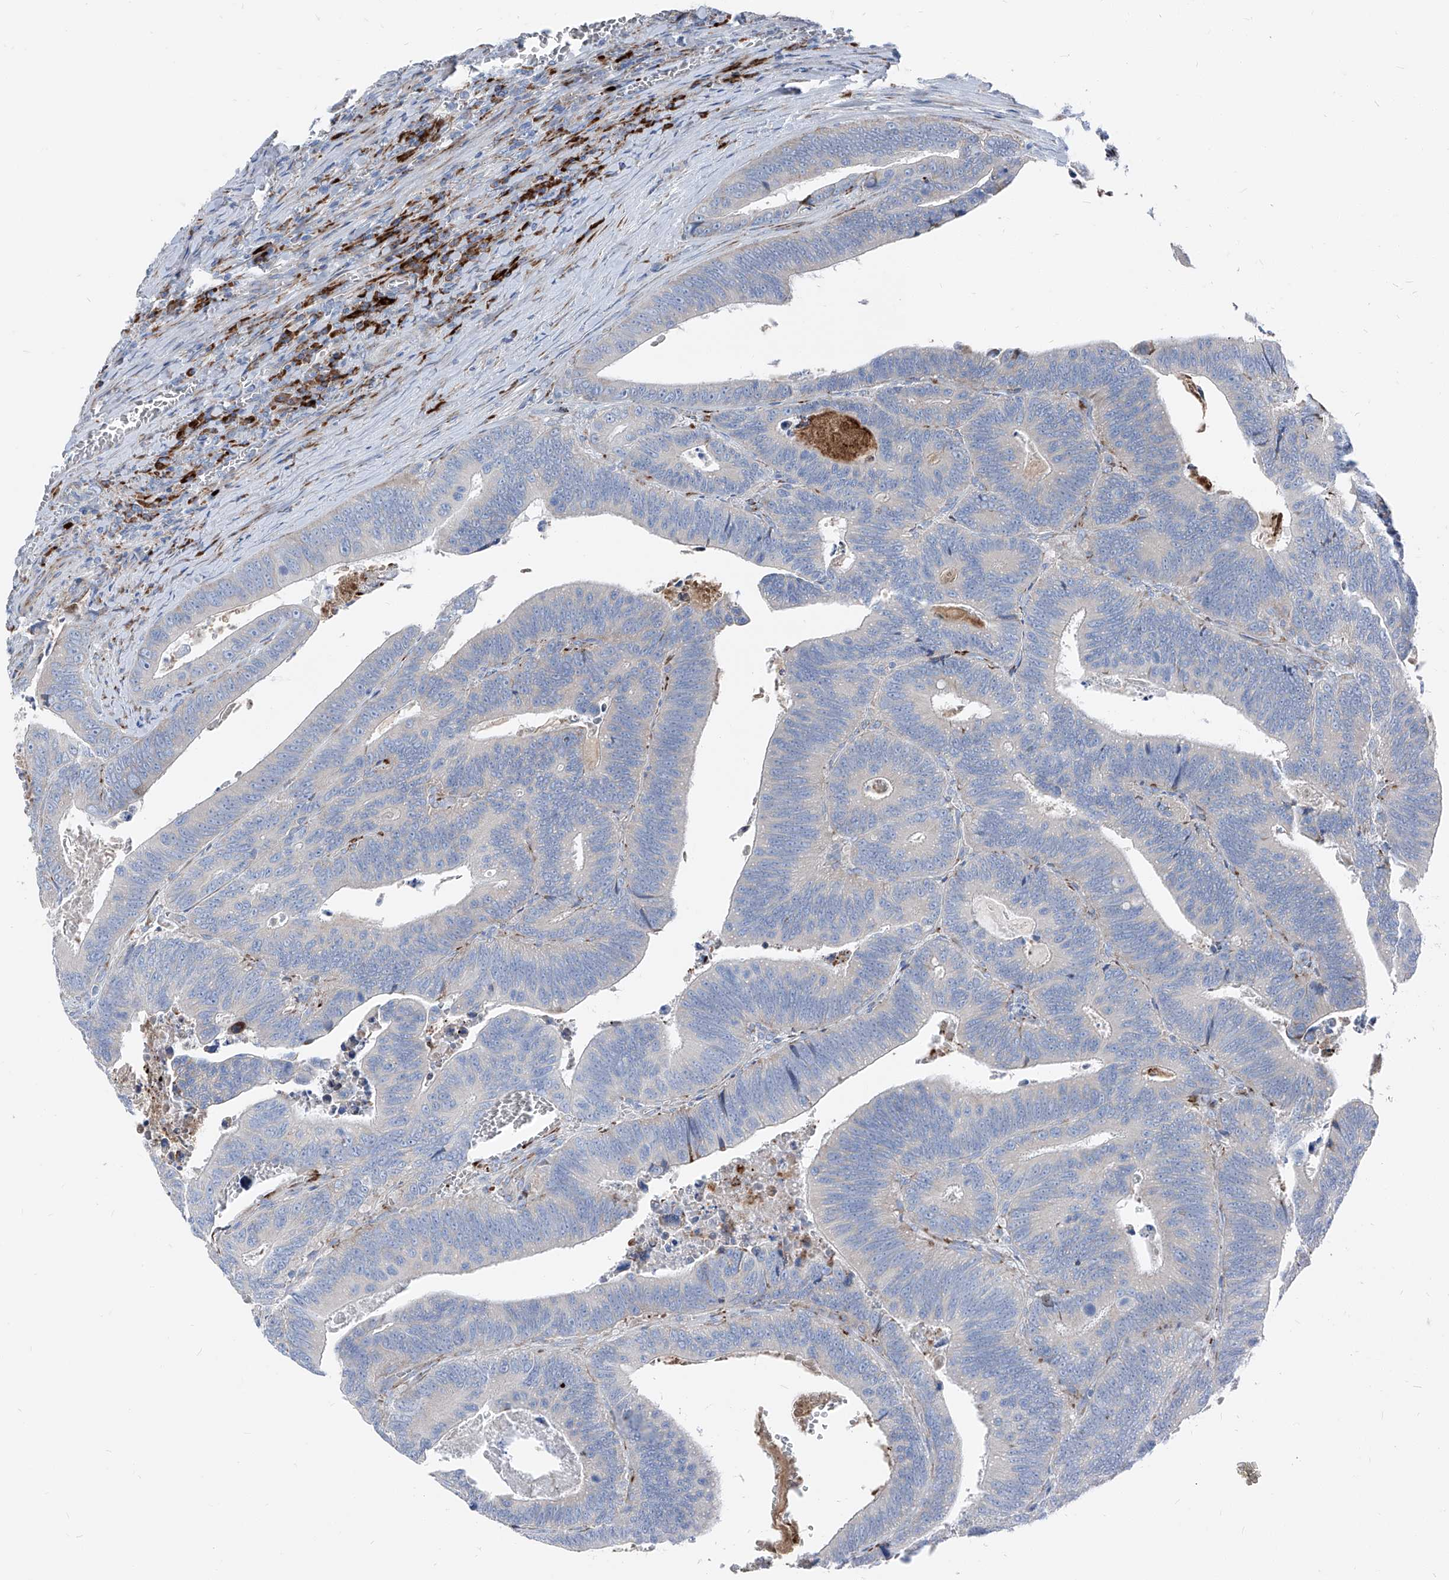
{"staining": {"intensity": "negative", "quantity": "none", "location": "none"}, "tissue": "colorectal cancer", "cell_type": "Tumor cells", "image_type": "cancer", "snomed": [{"axis": "morphology", "description": "Inflammation, NOS"}, {"axis": "morphology", "description": "Adenocarcinoma, NOS"}, {"axis": "topography", "description": "Colon"}], "caption": "Human colorectal cancer stained for a protein using immunohistochemistry (IHC) reveals no expression in tumor cells.", "gene": "IFI27", "patient": {"sex": "male", "age": 72}}